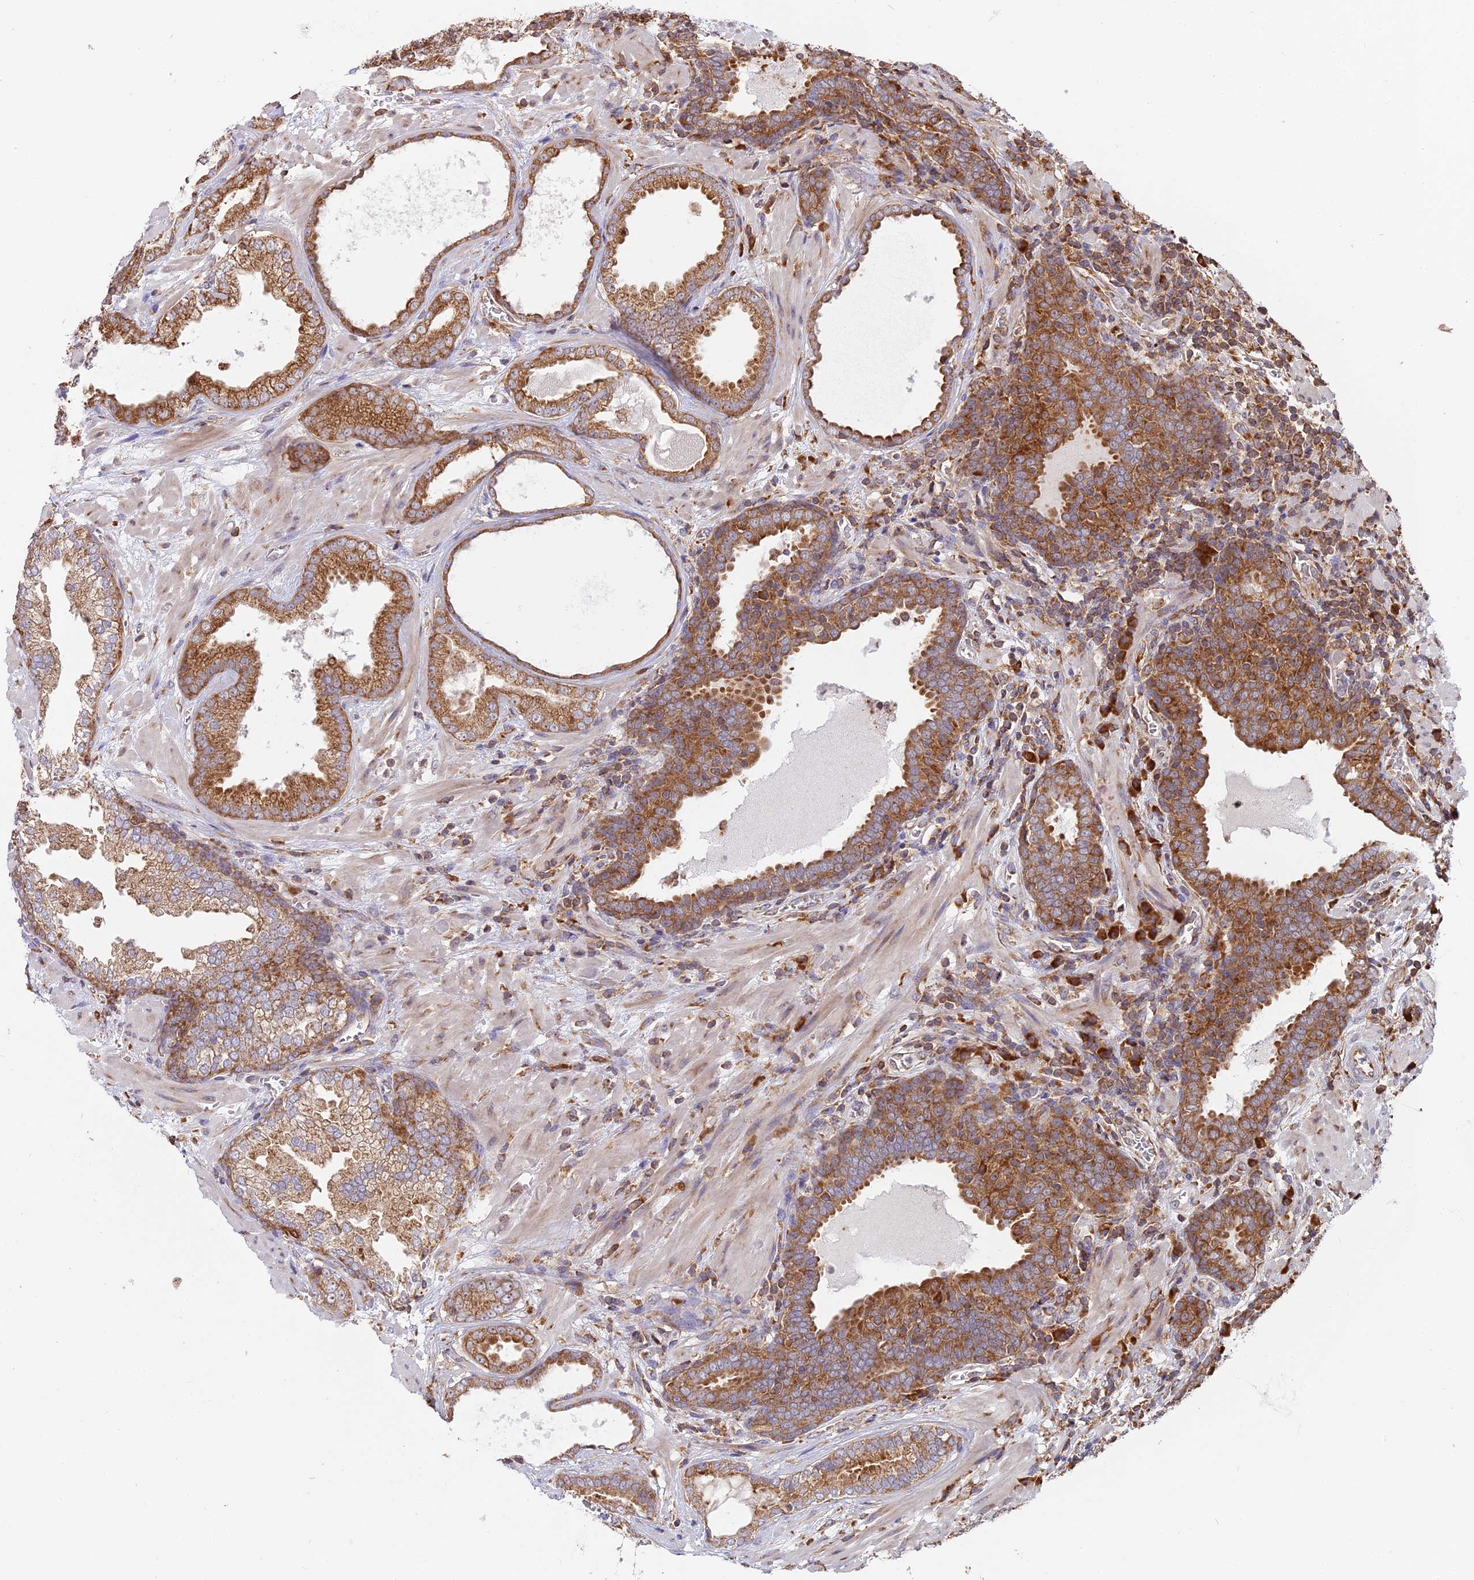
{"staining": {"intensity": "strong", "quantity": ">75%", "location": "cytoplasmic/membranous"}, "tissue": "prostate cancer", "cell_type": "Tumor cells", "image_type": "cancer", "snomed": [{"axis": "morphology", "description": "Adenocarcinoma, Low grade"}, {"axis": "topography", "description": "Prostate"}], "caption": "Protein expression analysis of prostate cancer displays strong cytoplasmic/membranous staining in about >75% of tumor cells. The staining was performed using DAB, with brown indicating positive protein expression. Nuclei are stained blue with hematoxylin.", "gene": "RPL26", "patient": {"sex": "male", "age": 57}}